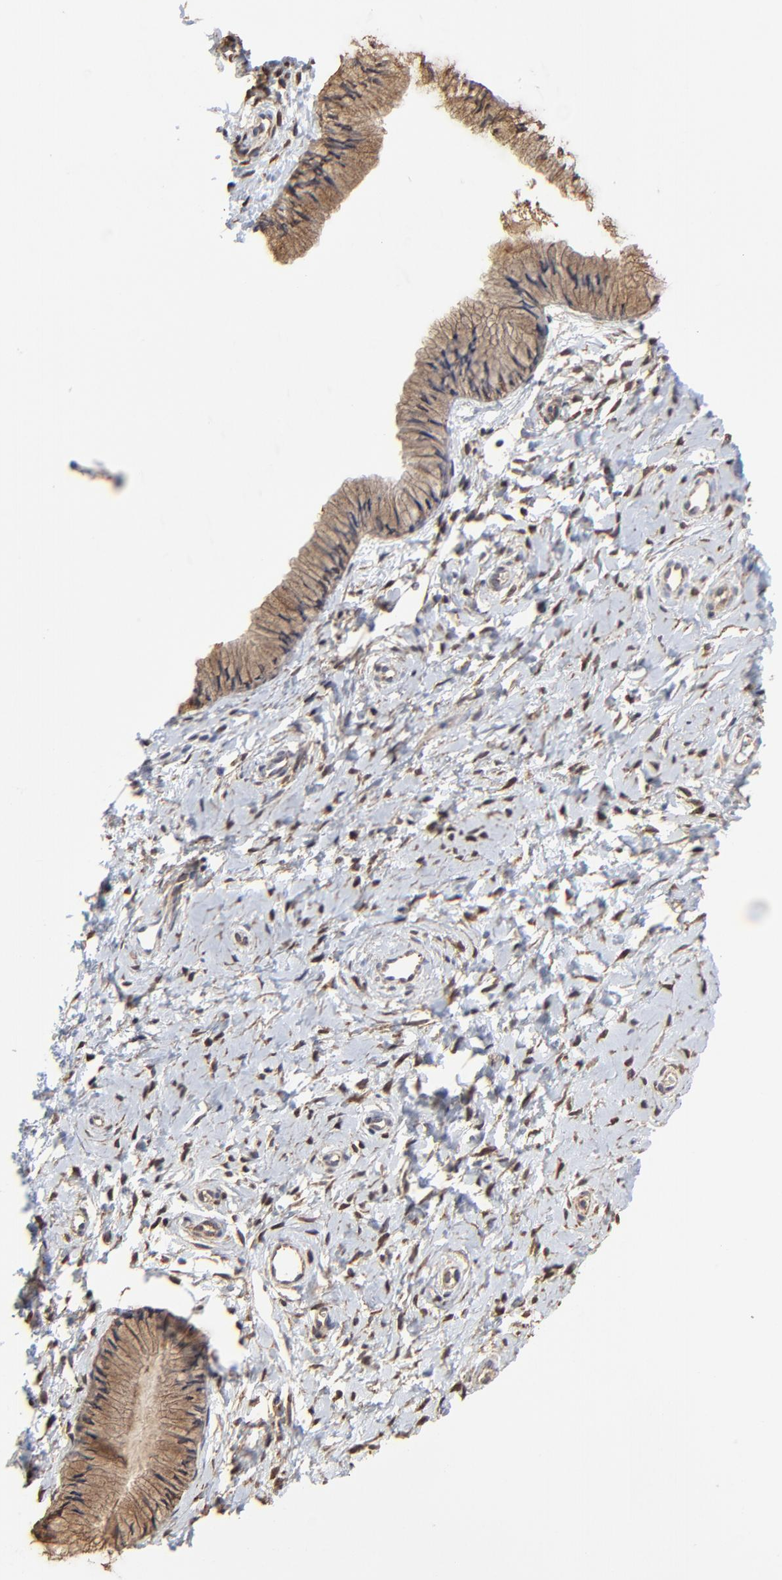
{"staining": {"intensity": "moderate", "quantity": ">75%", "location": "cytoplasmic/membranous"}, "tissue": "cervix", "cell_type": "Glandular cells", "image_type": "normal", "snomed": [{"axis": "morphology", "description": "Normal tissue, NOS"}, {"axis": "topography", "description": "Cervix"}], "caption": "Cervix stained with IHC shows moderate cytoplasmic/membranous staining in about >75% of glandular cells. The staining was performed using DAB (3,3'-diaminobenzidine) to visualize the protein expression in brown, while the nuclei were stained in blue with hematoxylin (Magnification: 20x).", "gene": "LGALS3", "patient": {"sex": "female", "age": 46}}